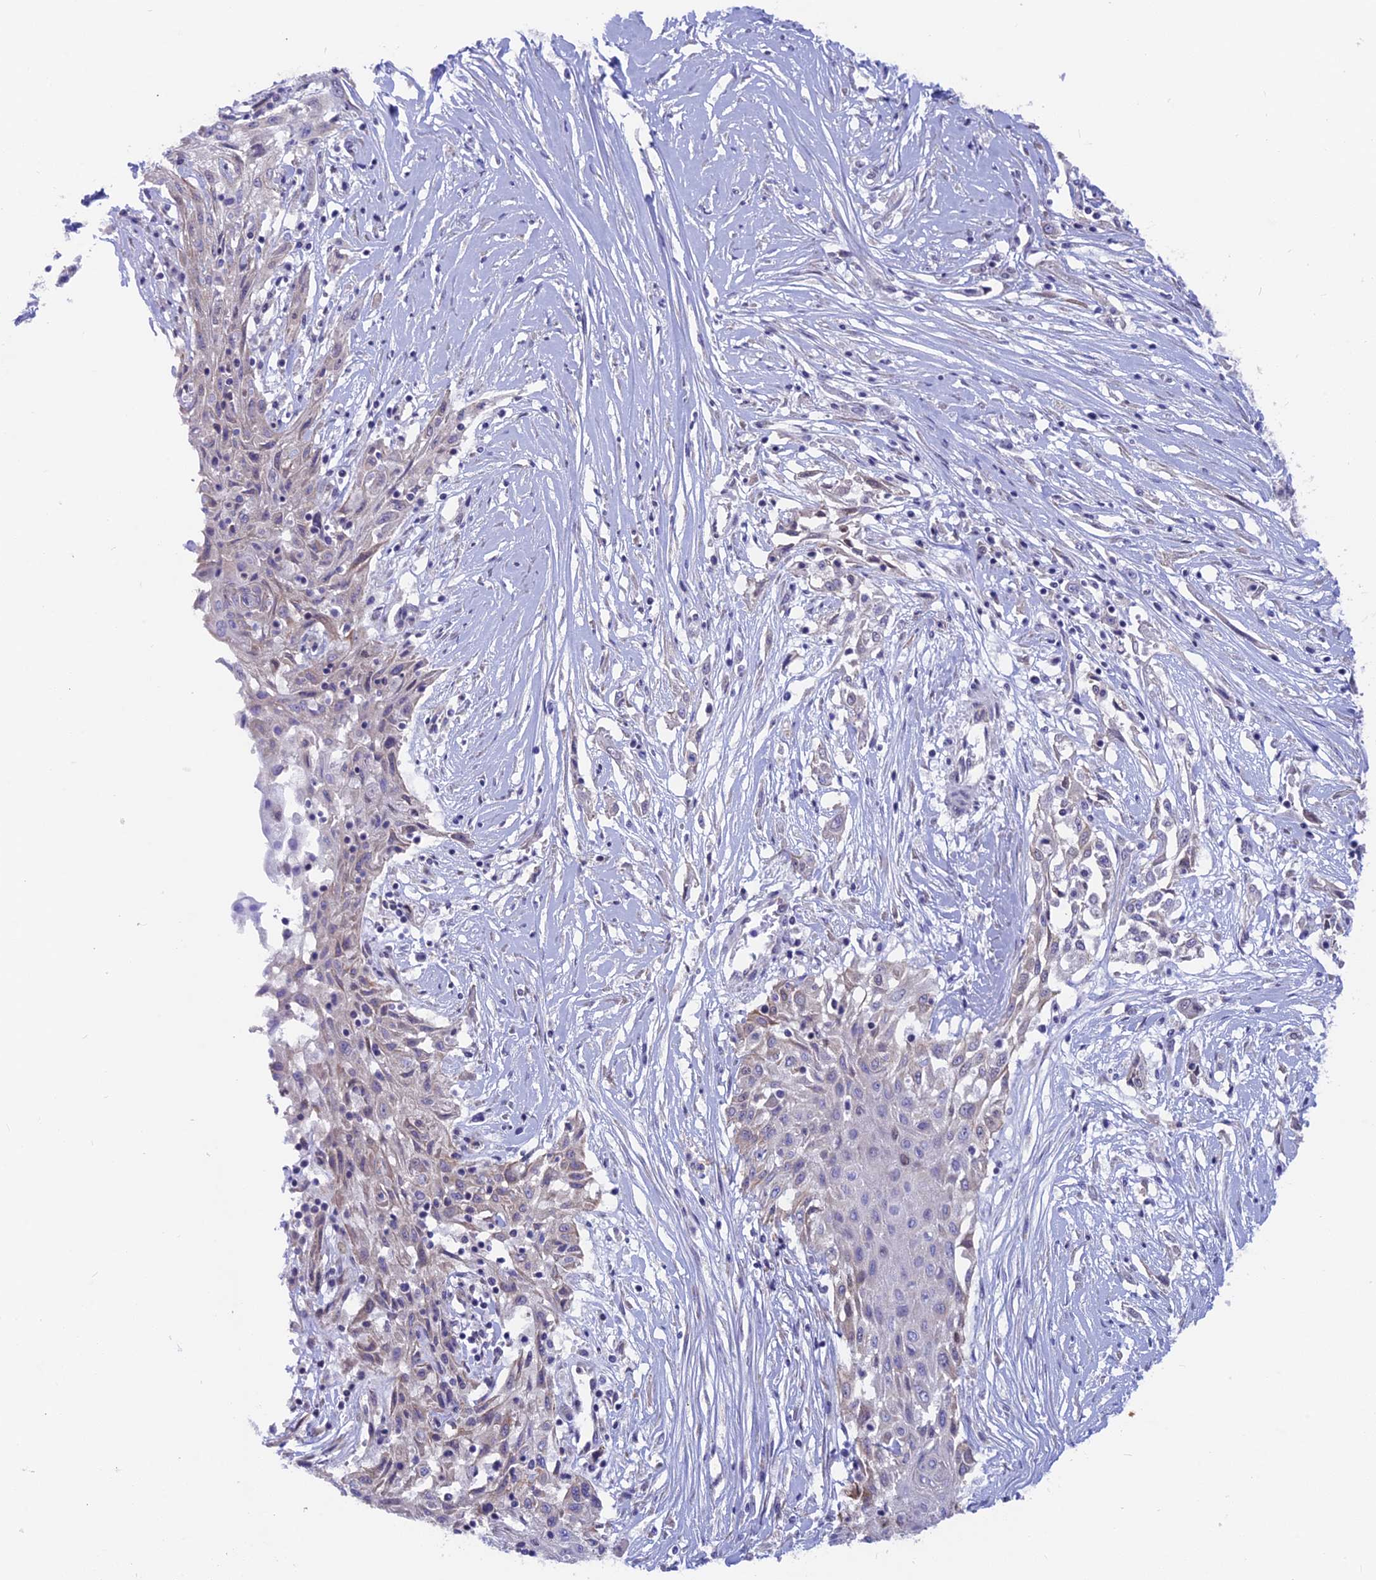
{"staining": {"intensity": "weak", "quantity": "<25%", "location": "cytoplasmic/membranous"}, "tissue": "skin cancer", "cell_type": "Tumor cells", "image_type": "cancer", "snomed": [{"axis": "morphology", "description": "Squamous cell carcinoma, NOS"}, {"axis": "morphology", "description": "Squamous cell carcinoma, metastatic, NOS"}, {"axis": "topography", "description": "Skin"}, {"axis": "topography", "description": "Lymph node"}], "caption": "Tumor cells show no significant staining in metastatic squamous cell carcinoma (skin). (DAB IHC with hematoxylin counter stain).", "gene": "SRSF5", "patient": {"sex": "male", "age": 75}}